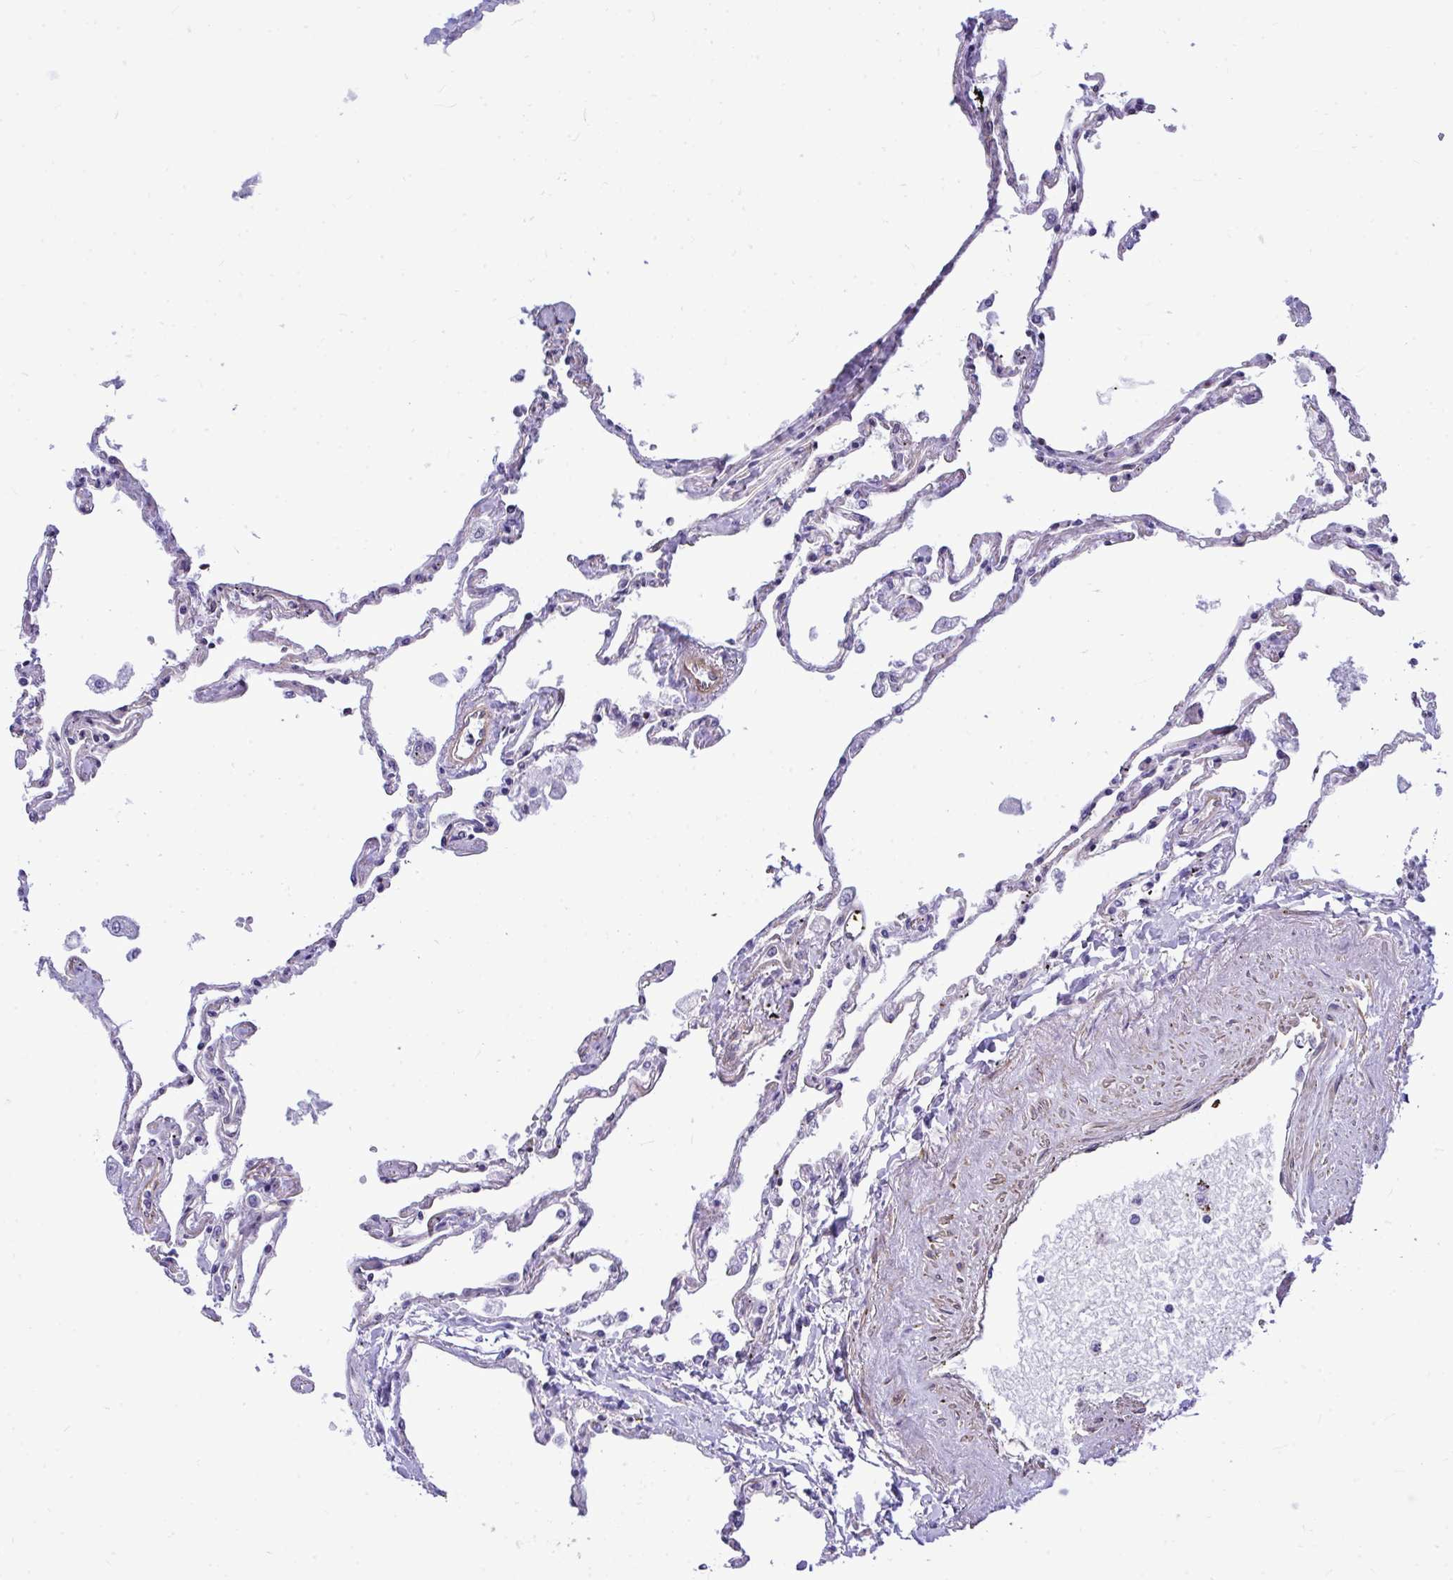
{"staining": {"intensity": "negative", "quantity": "none", "location": "none"}, "tissue": "lung", "cell_type": "Alveolar cells", "image_type": "normal", "snomed": [{"axis": "morphology", "description": "Normal tissue, NOS"}, {"axis": "topography", "description": "Lung"}], "caption": "IHC of unremarkable human lung demonstrates no expression in alveolar cells. (DAB (3,3'-diaminobenzidine) IHC, high magnification).", "gene": "LIMS2", "patient": {"sex": "female", "age": 67}}